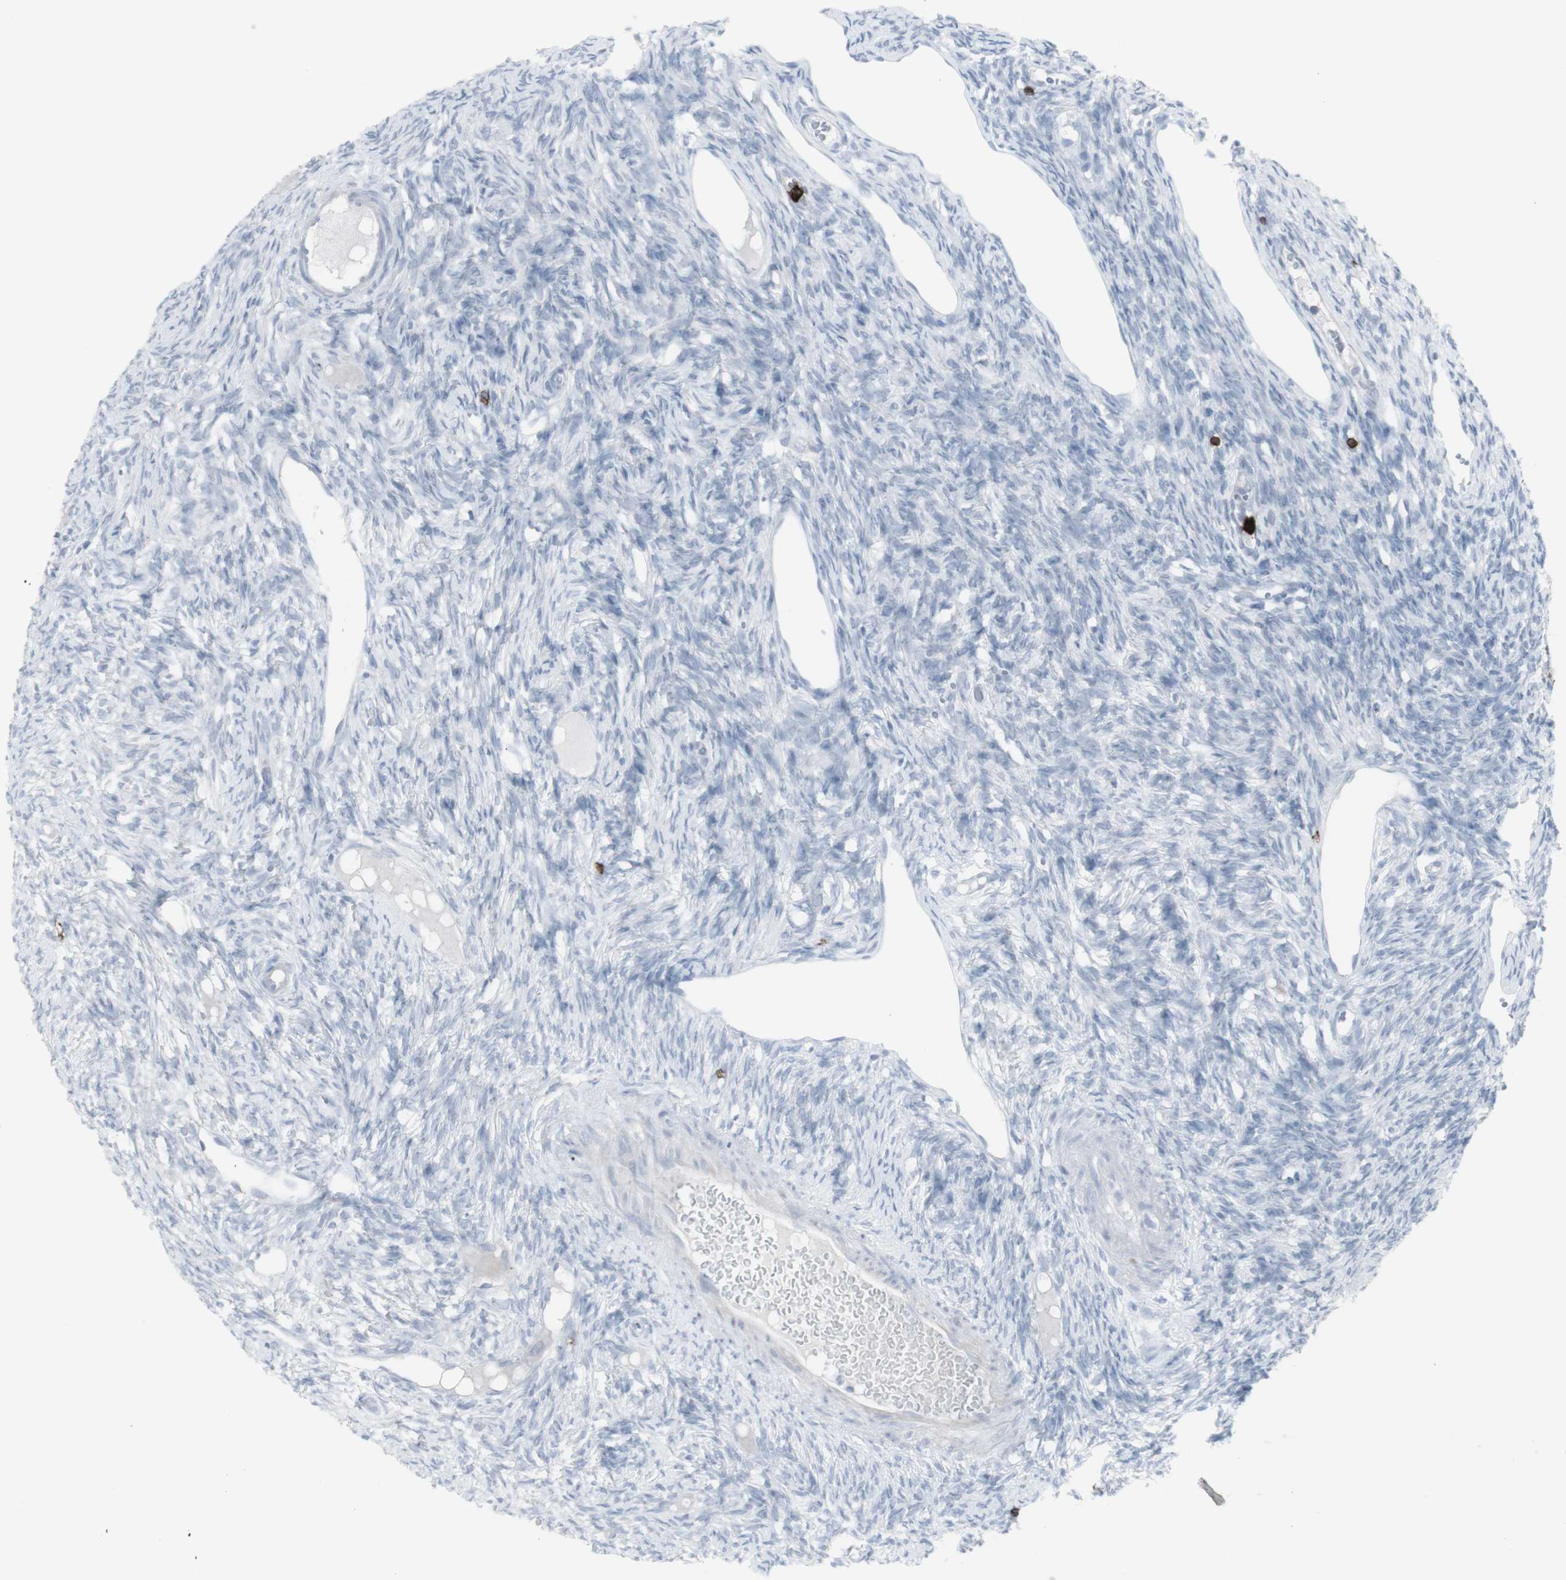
{"staining": {"intensity": "negative", "quantity": "none", "location": "none"}, "tissue": "ovary", "cell_type": "Ovarian stroma cells", "image_type": "normal", "snomed": [{"axis": "morphology", "description": "Normal tissue, NOS"}, {"axis": "topography", "description": "Ovary"}], "caption": "A histopathology image of ovary stained for a protein reveals no brown staining in ovarian stroma cells.", "gene": "CD247", "patient": {"sex": "female", "age": 33}}